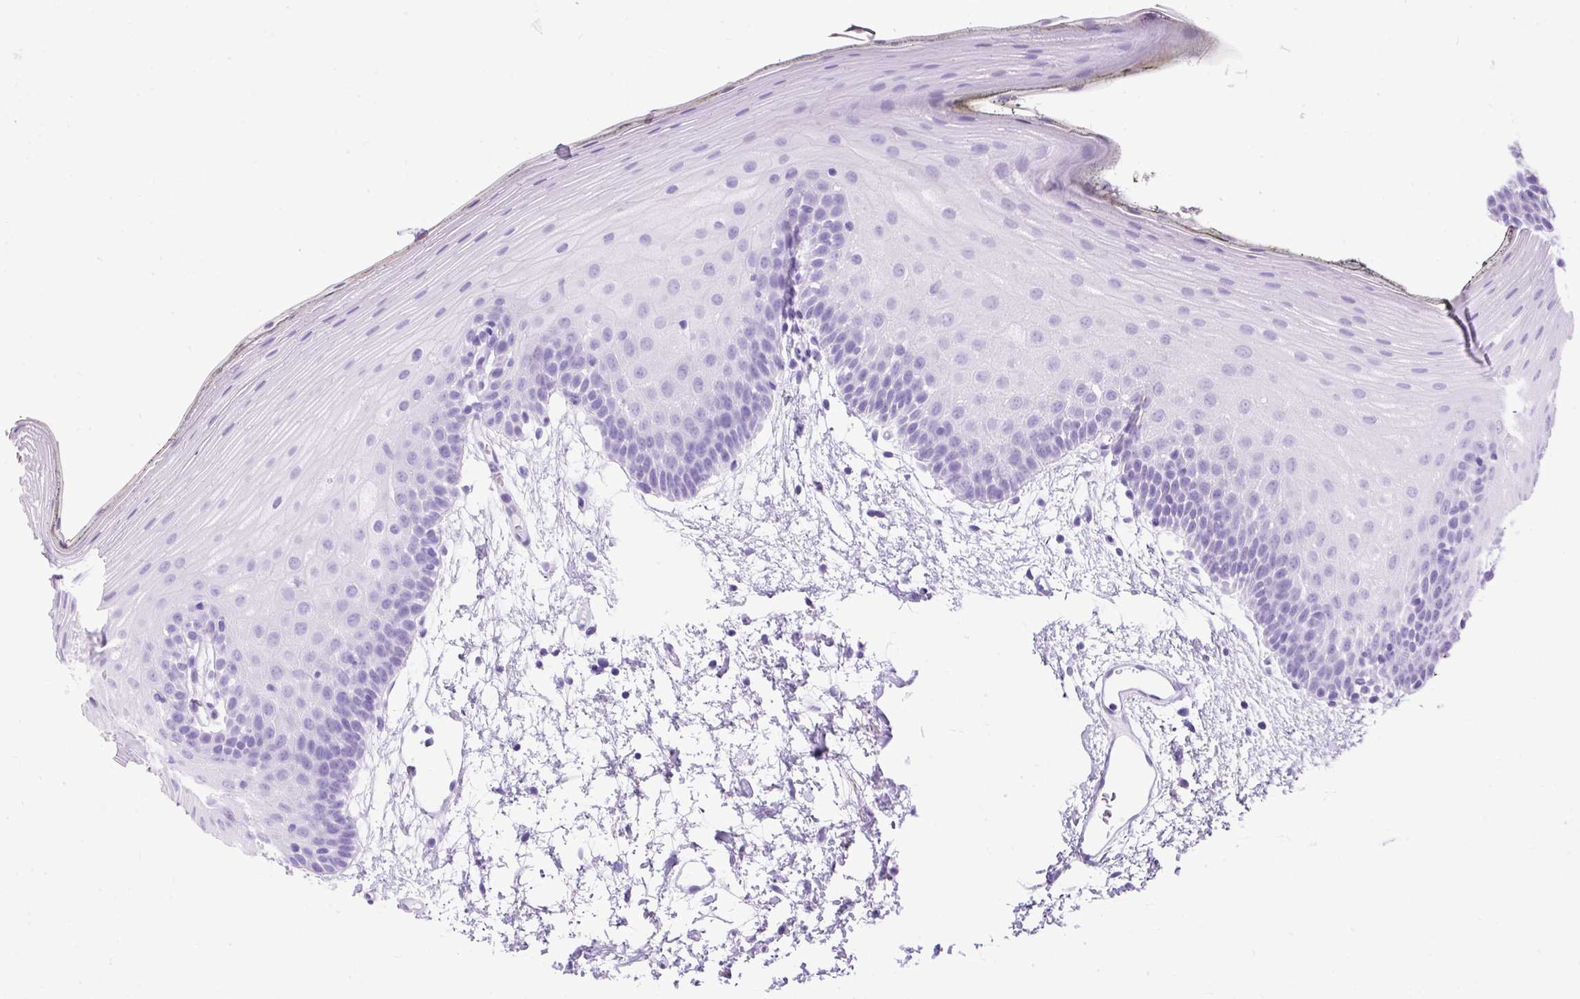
{"staining": {"intensity": "negative", "quantity": "none", "location": "none"}, "tissue": "oral mucosa", "cell_type": "Squamous epithelial cells", "image_type": "normal", "snomed": [{"axis": "morphology", "description": "Normal tissue, NOS"}, {"axis": "morphology", "description": "Squamous cell carcinoma, NOS"}, {"axis": "topography", "description": "Oral tissue"}, {"axis": "topography", "description": "Head-Neck"}], "caption": "High power microscopy micrograph of an immunohistochemistry histopathology image of benign oral mucosa, revealing no significant staining in squamous epithelial cells.", "gene": "PVALB", "patient": {"sex": "female", "age": 81}}